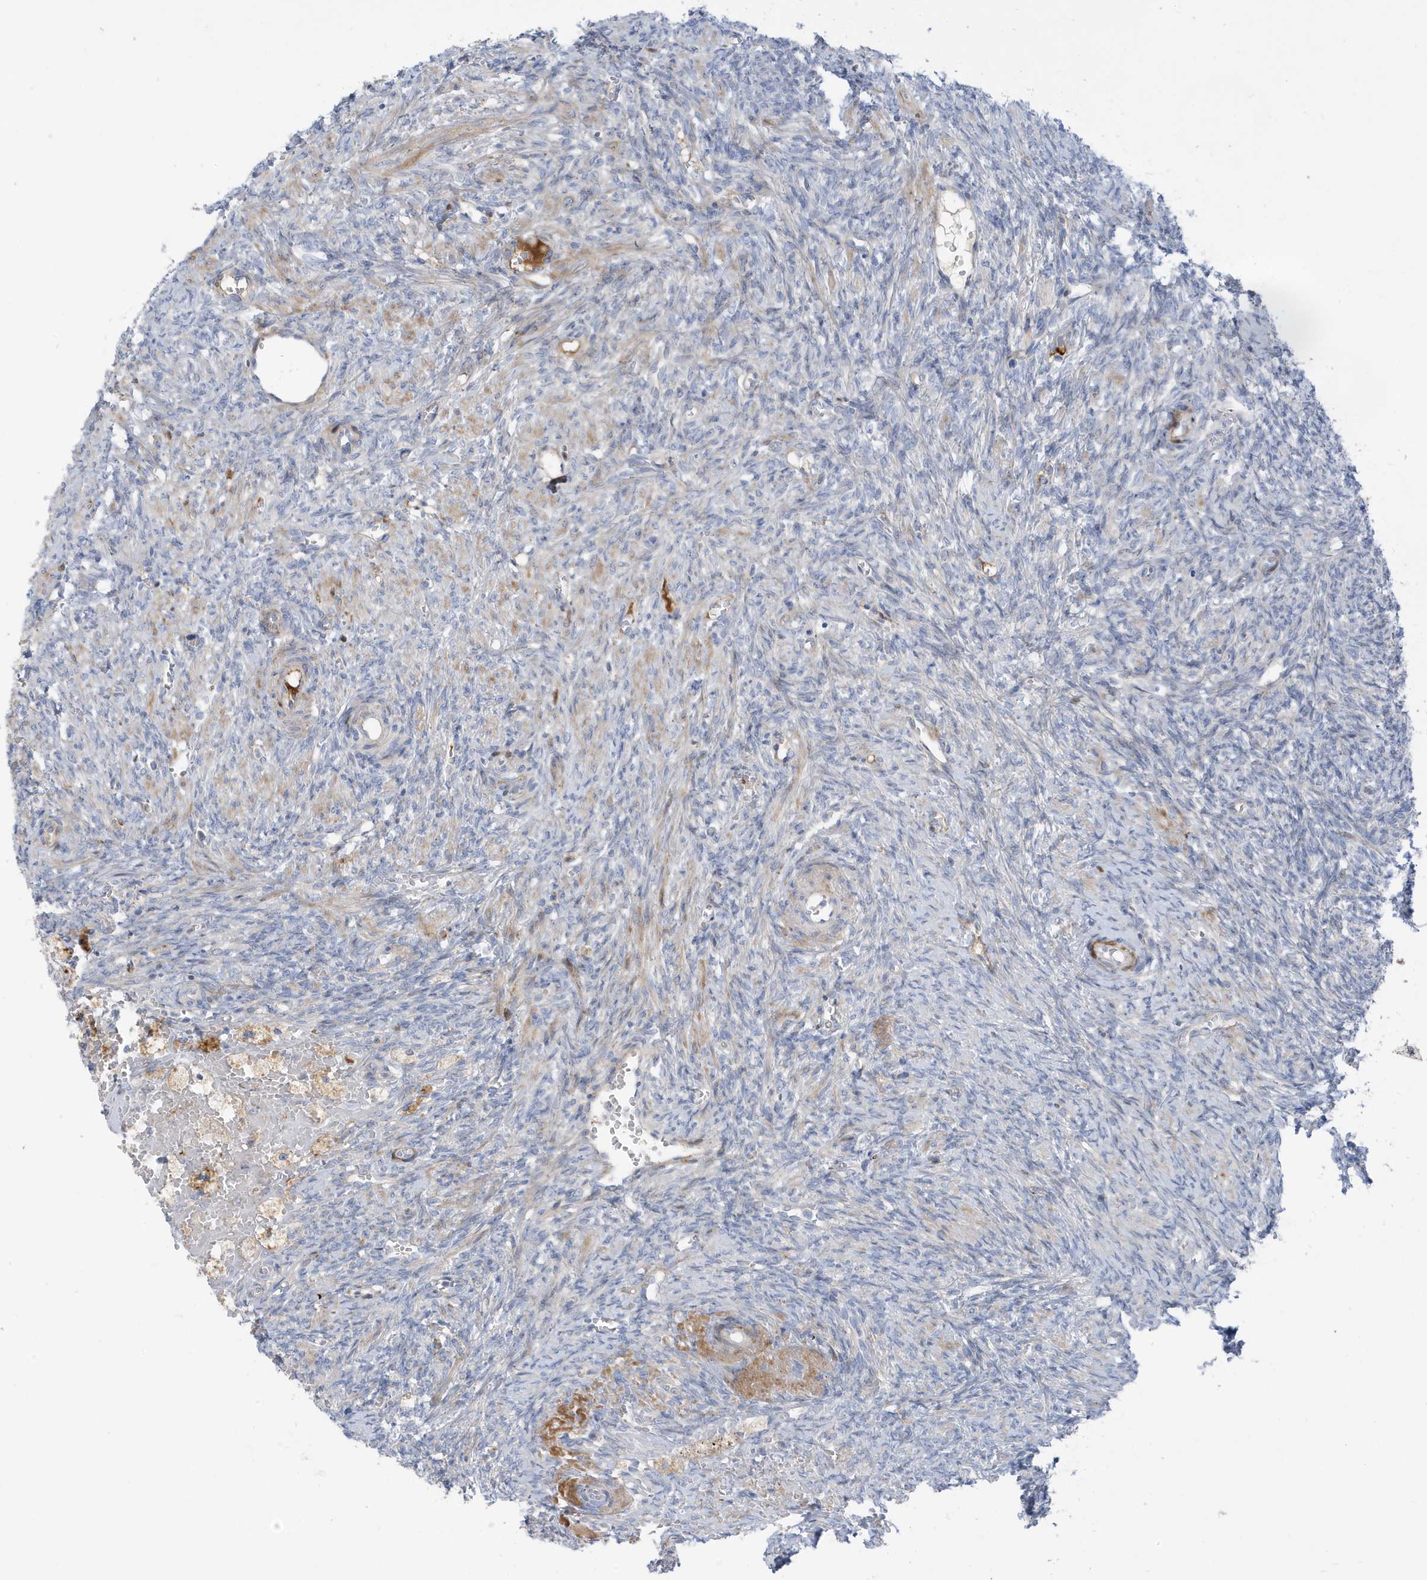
{"staining": {"intensity": "negative", "quantity": "none", "location": "none"}, "tissue": "ovary", "cell_type": "Ovarian stroma cells", "image_type": "normal", "snomed": [{"axis": "morphology", "description": "Normal tissue, NOS"}, {"axis": "topography", "description": "Ovary"}], "caption": "A micrograph of ovary stained for a protein reveals no brown staining in ovarian stroma cells.", "gene": "ATP13A5", "patient": {"sex": "female", "age": 41}}